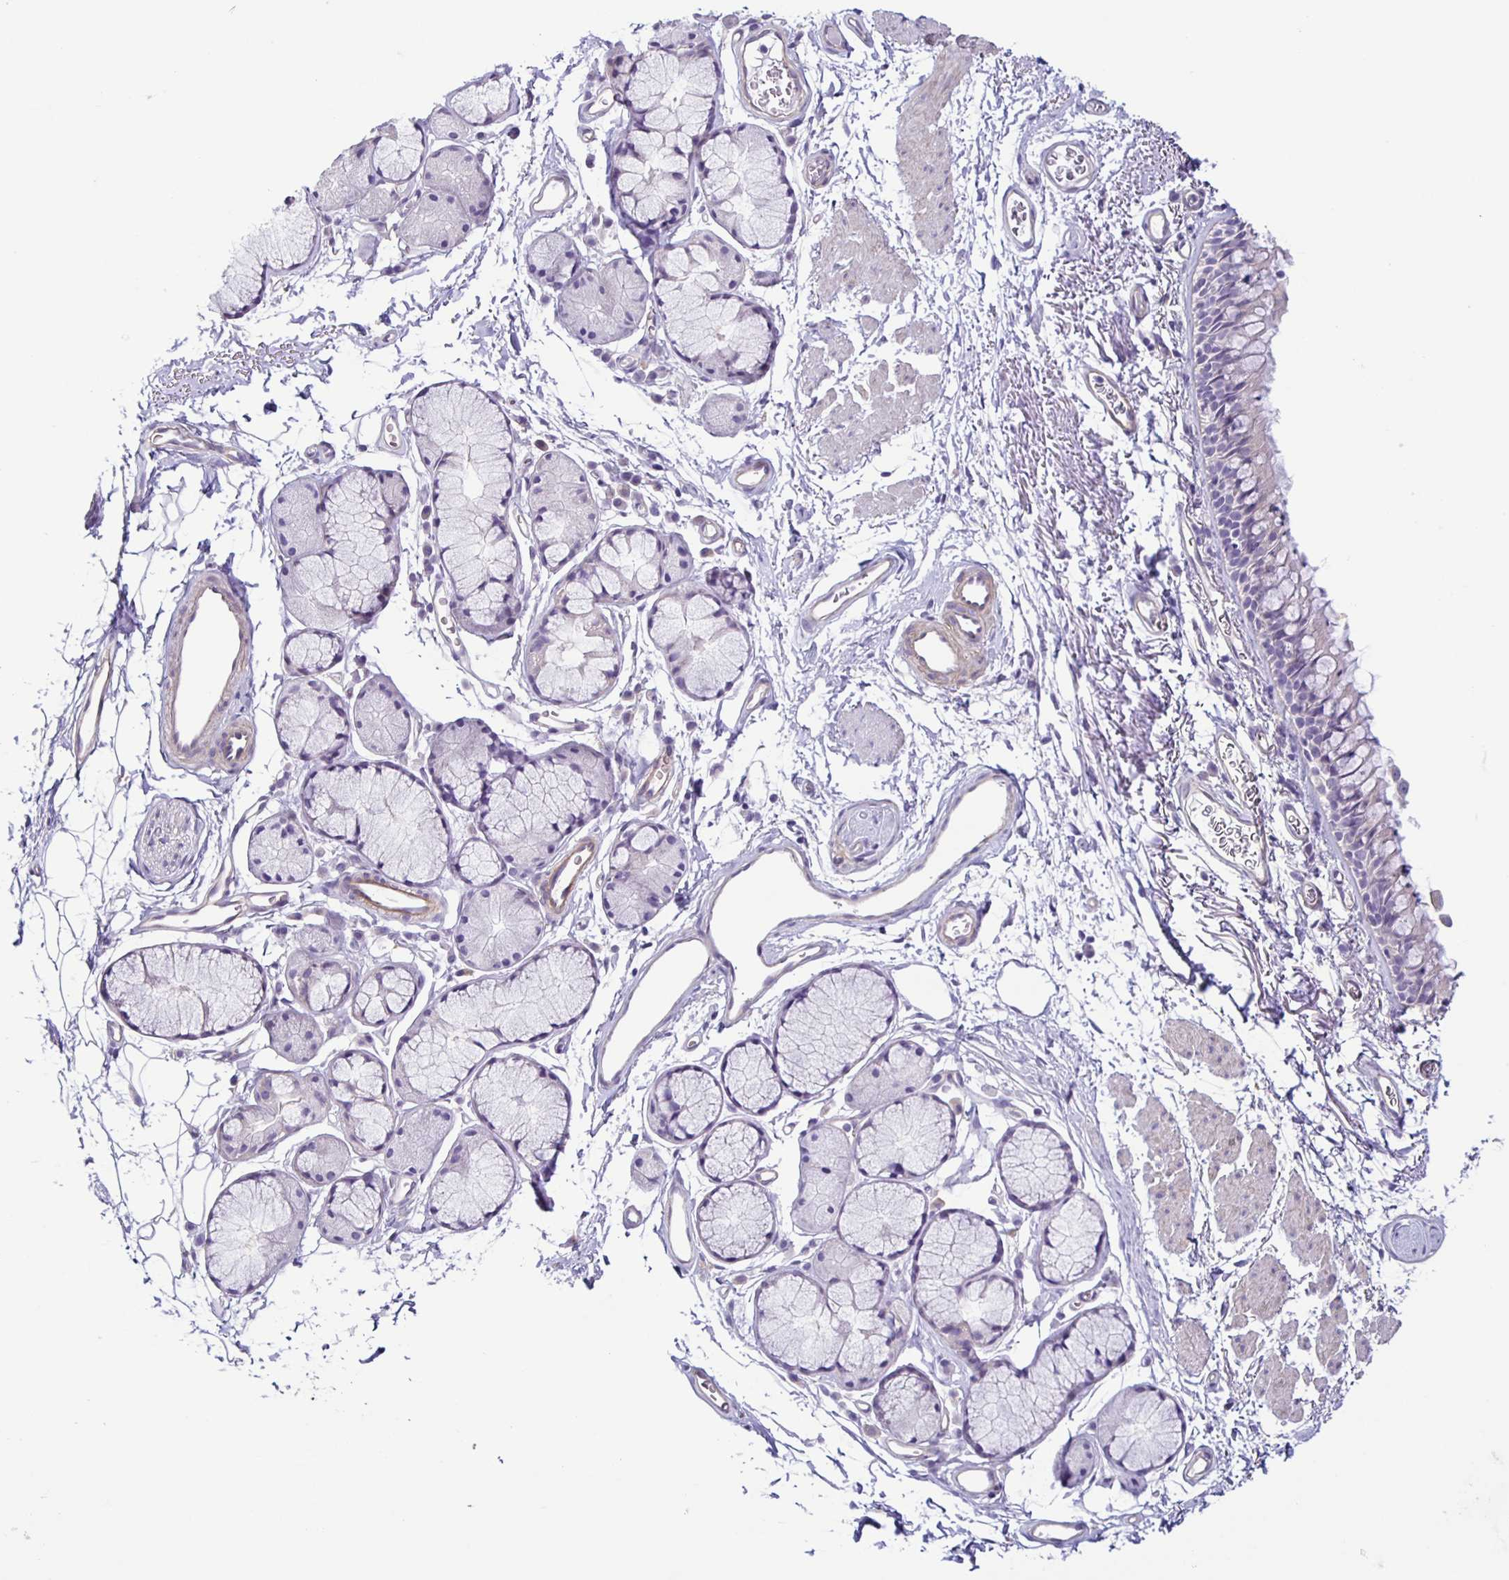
{"staining": {"intensity": "weak", "quantity": "25%-75%", "location": "cytoplasmic/membranous"}, "tissue": "bronchus", "cell_type": "Respiratory epithelial cells", "image_type": "normal", "snomed": [{"axis": "morphology", "description": "Normal tissue, NOS"}, {"axis": "topography", "description": "Cartilage tissue"}, {"axis": "topography", "description": "Bronchus"}], "caption": "Bronchus stained with immunohistochemistry demonstrates weak cytoplasmic/membranous staining in about 25%-75% of respiratory epithelial cells. (brown staining indicates protein expression, while blue staining denotes nuclei).", "gene": "BOLL", "patient": {"sex": "female", "age": 79}}